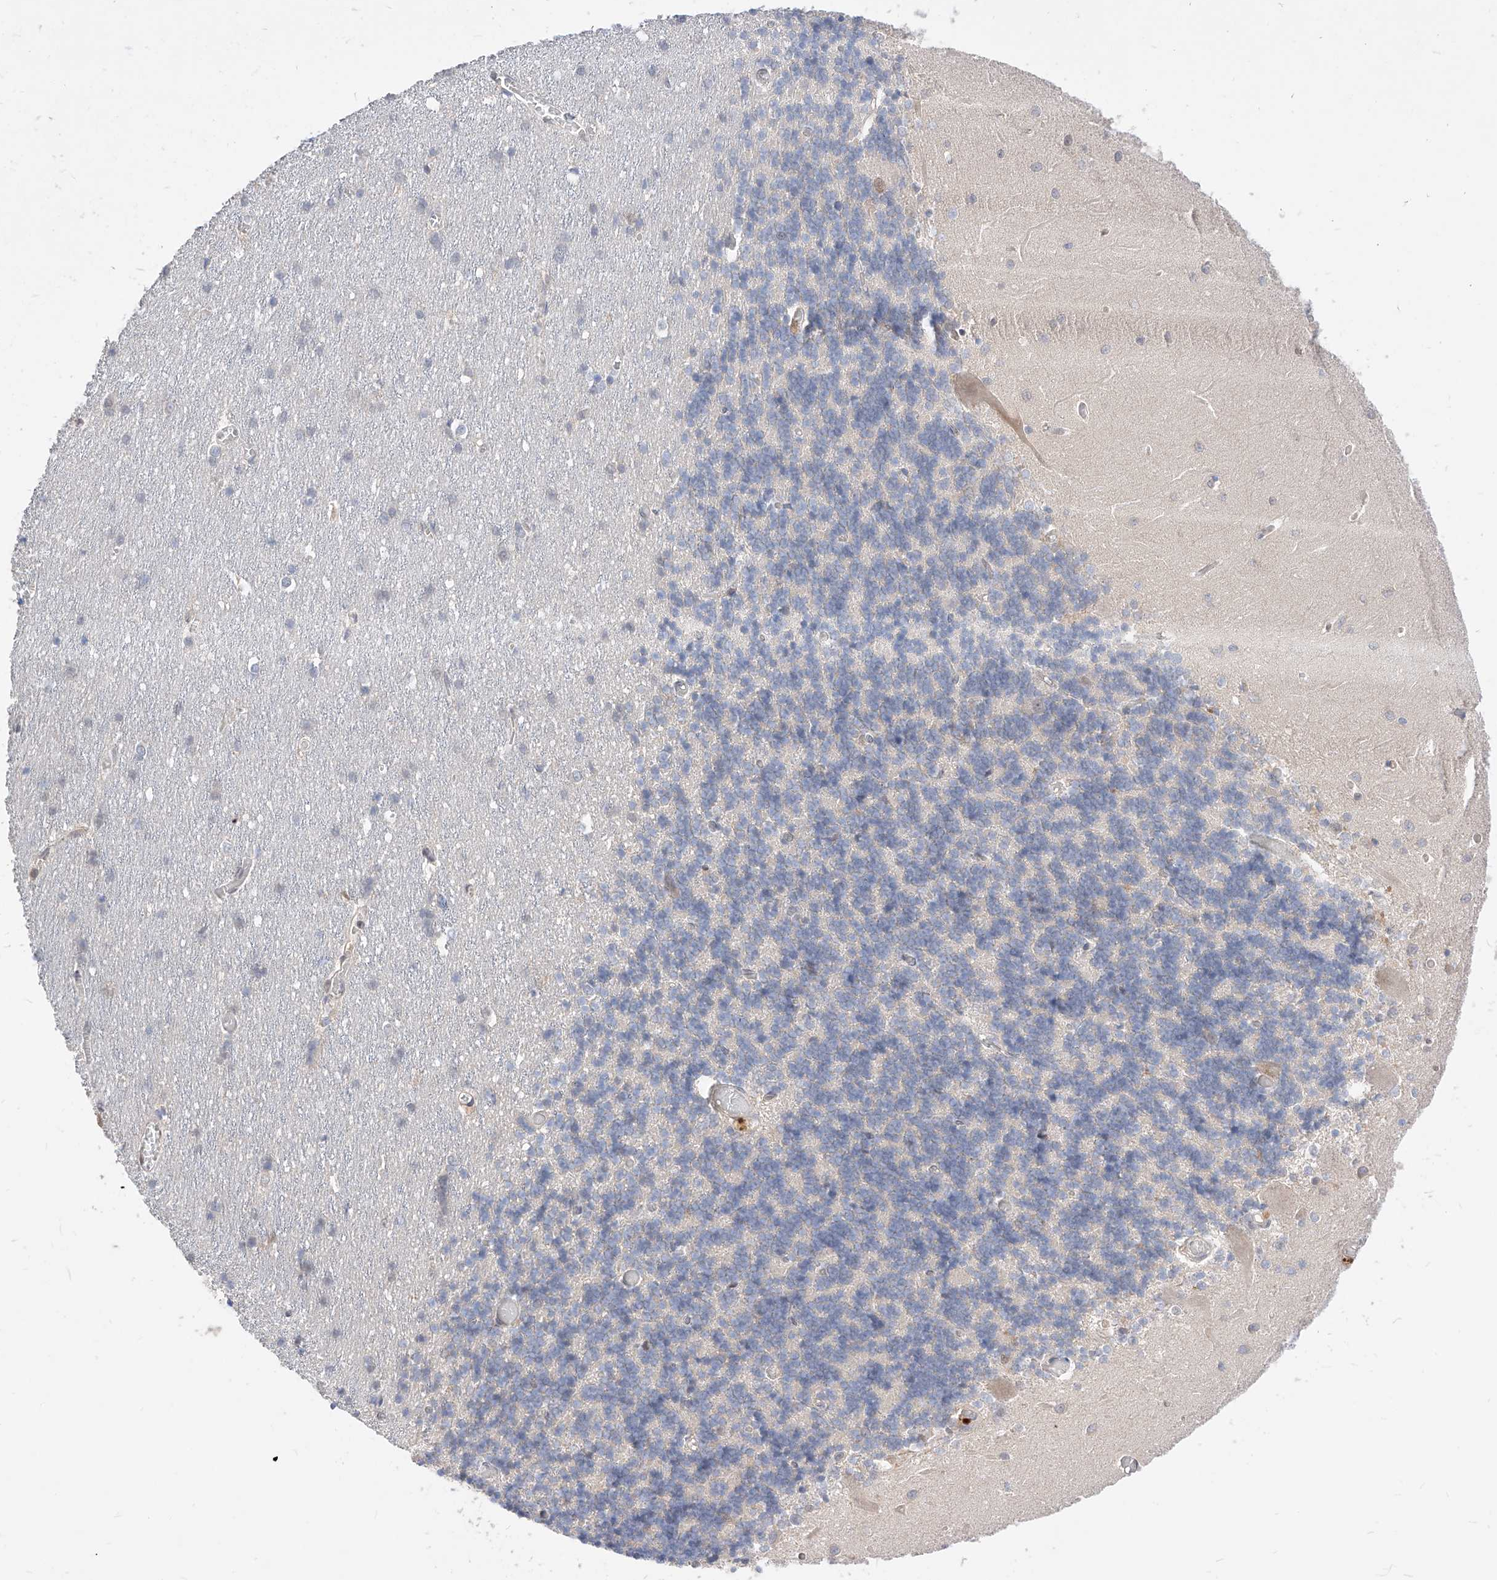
{"staining": {"intensity": "negative", "quantity": "none", "location": "none"}, "tissue": "cerebellum", "cell_type": "Cells in granular layer", "image_type": "normal", "snomed": [{"axis": "morphology", "description": "Normal tissue, NOS"}, {"axis": "topography", "description": "Cerebellum"}], "caption": "This is an immunohistochemistry micrograph of benign cerebellum. There is no expression in cells in granular layer.", "gene": "TSNAX", "patient": {"sex": "male", "age": 37}}